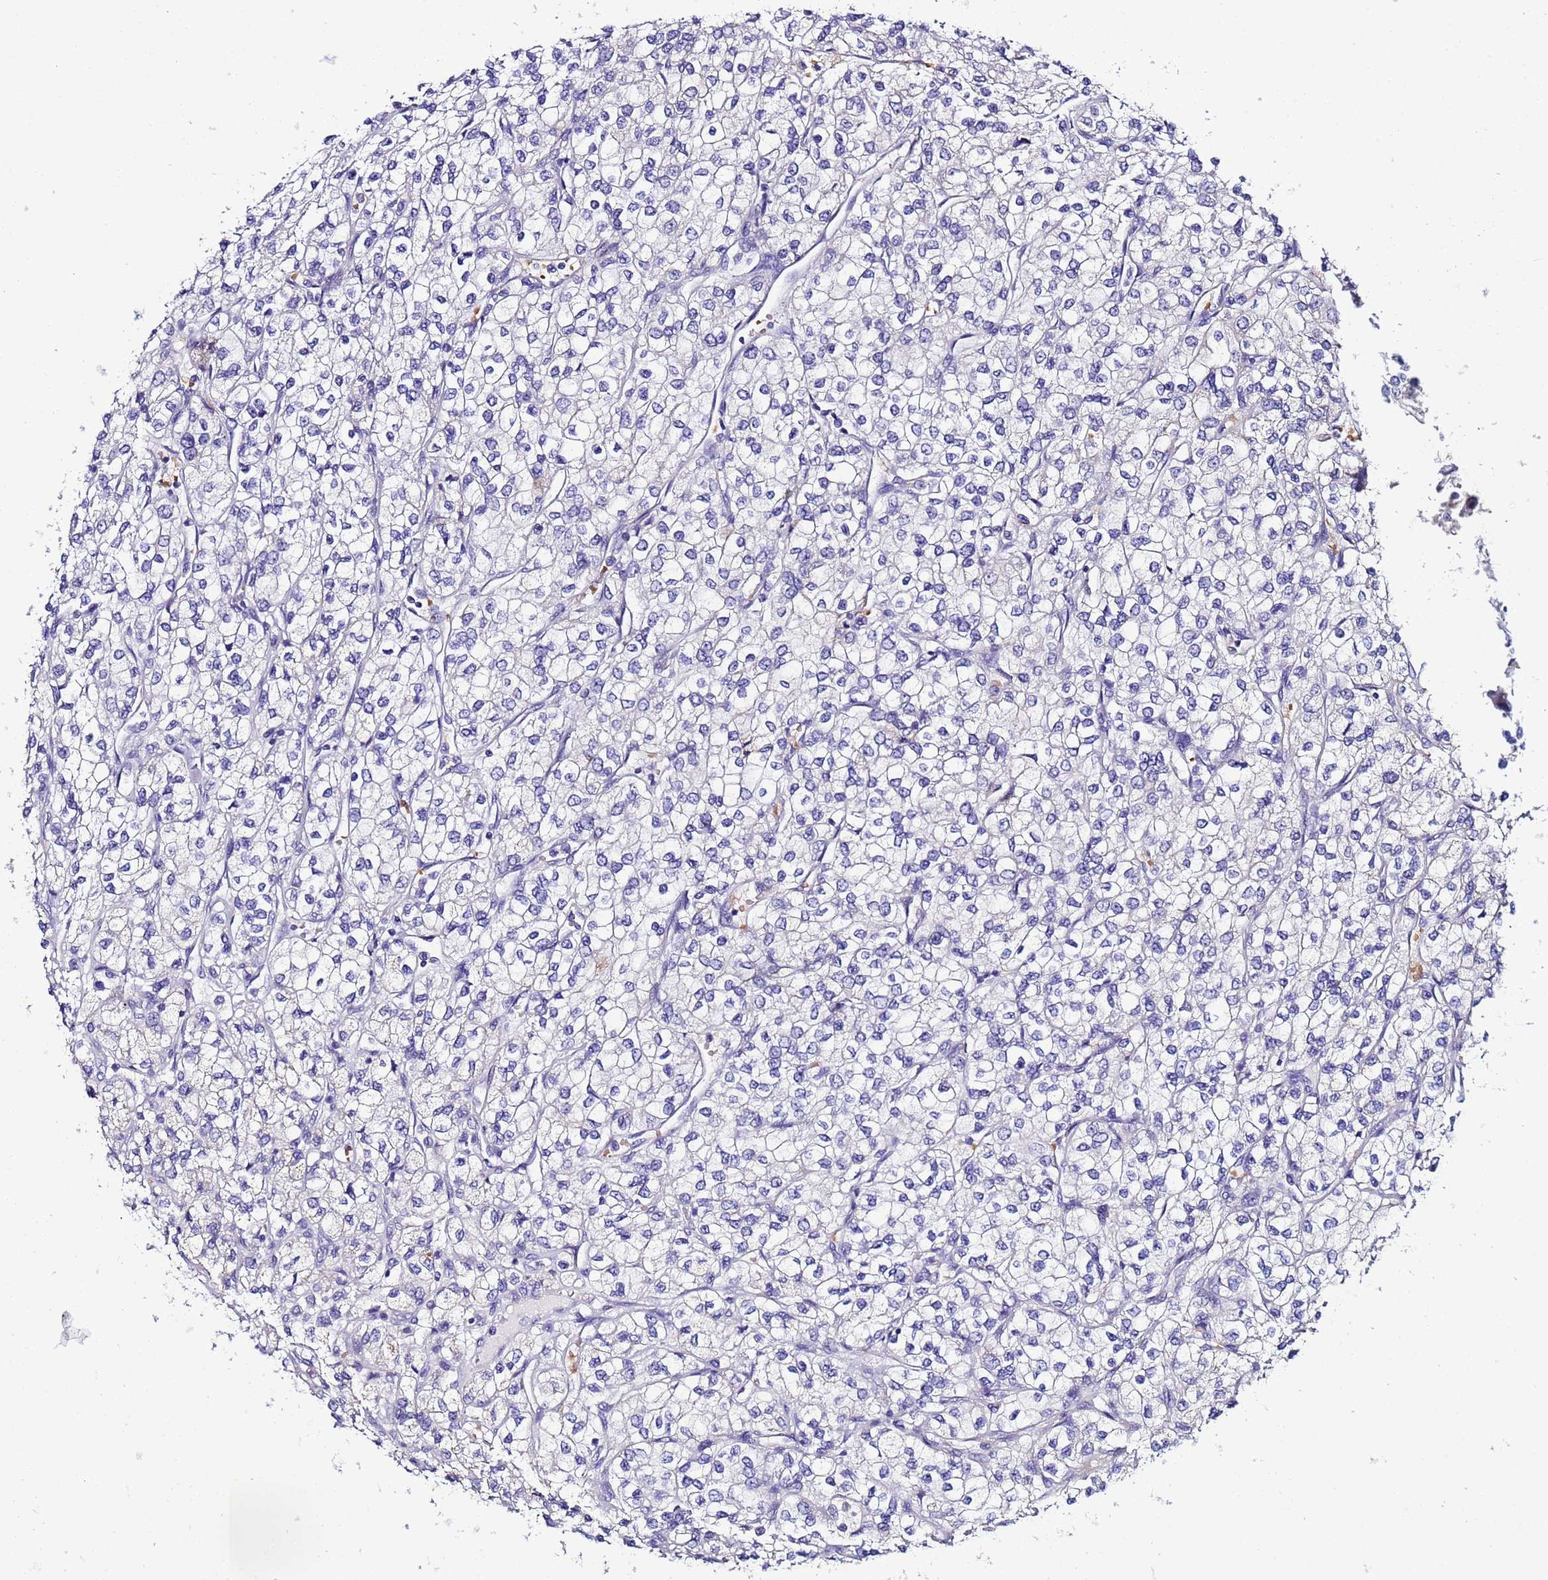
{"staining": {"intensity": "negative", "quantity": "none", "location": "none"}, "tissue": "renal cancer", "cell_type": "Tumor cells", "image_type": "cancer", "snomed": [{"axis": "morphology", "description": "Adenocarcinoma, NOS"}, {"axis": "topography", "description": "Kidney"}], "caption": "Photomicrograph shows no significant protein positivity in tumor cells of adenocarcinoma (renal). (IHC, brightfield microscopy, high magnification).", "gene": "CLHC1", "patient": {"sex": "male", "age": 80}}